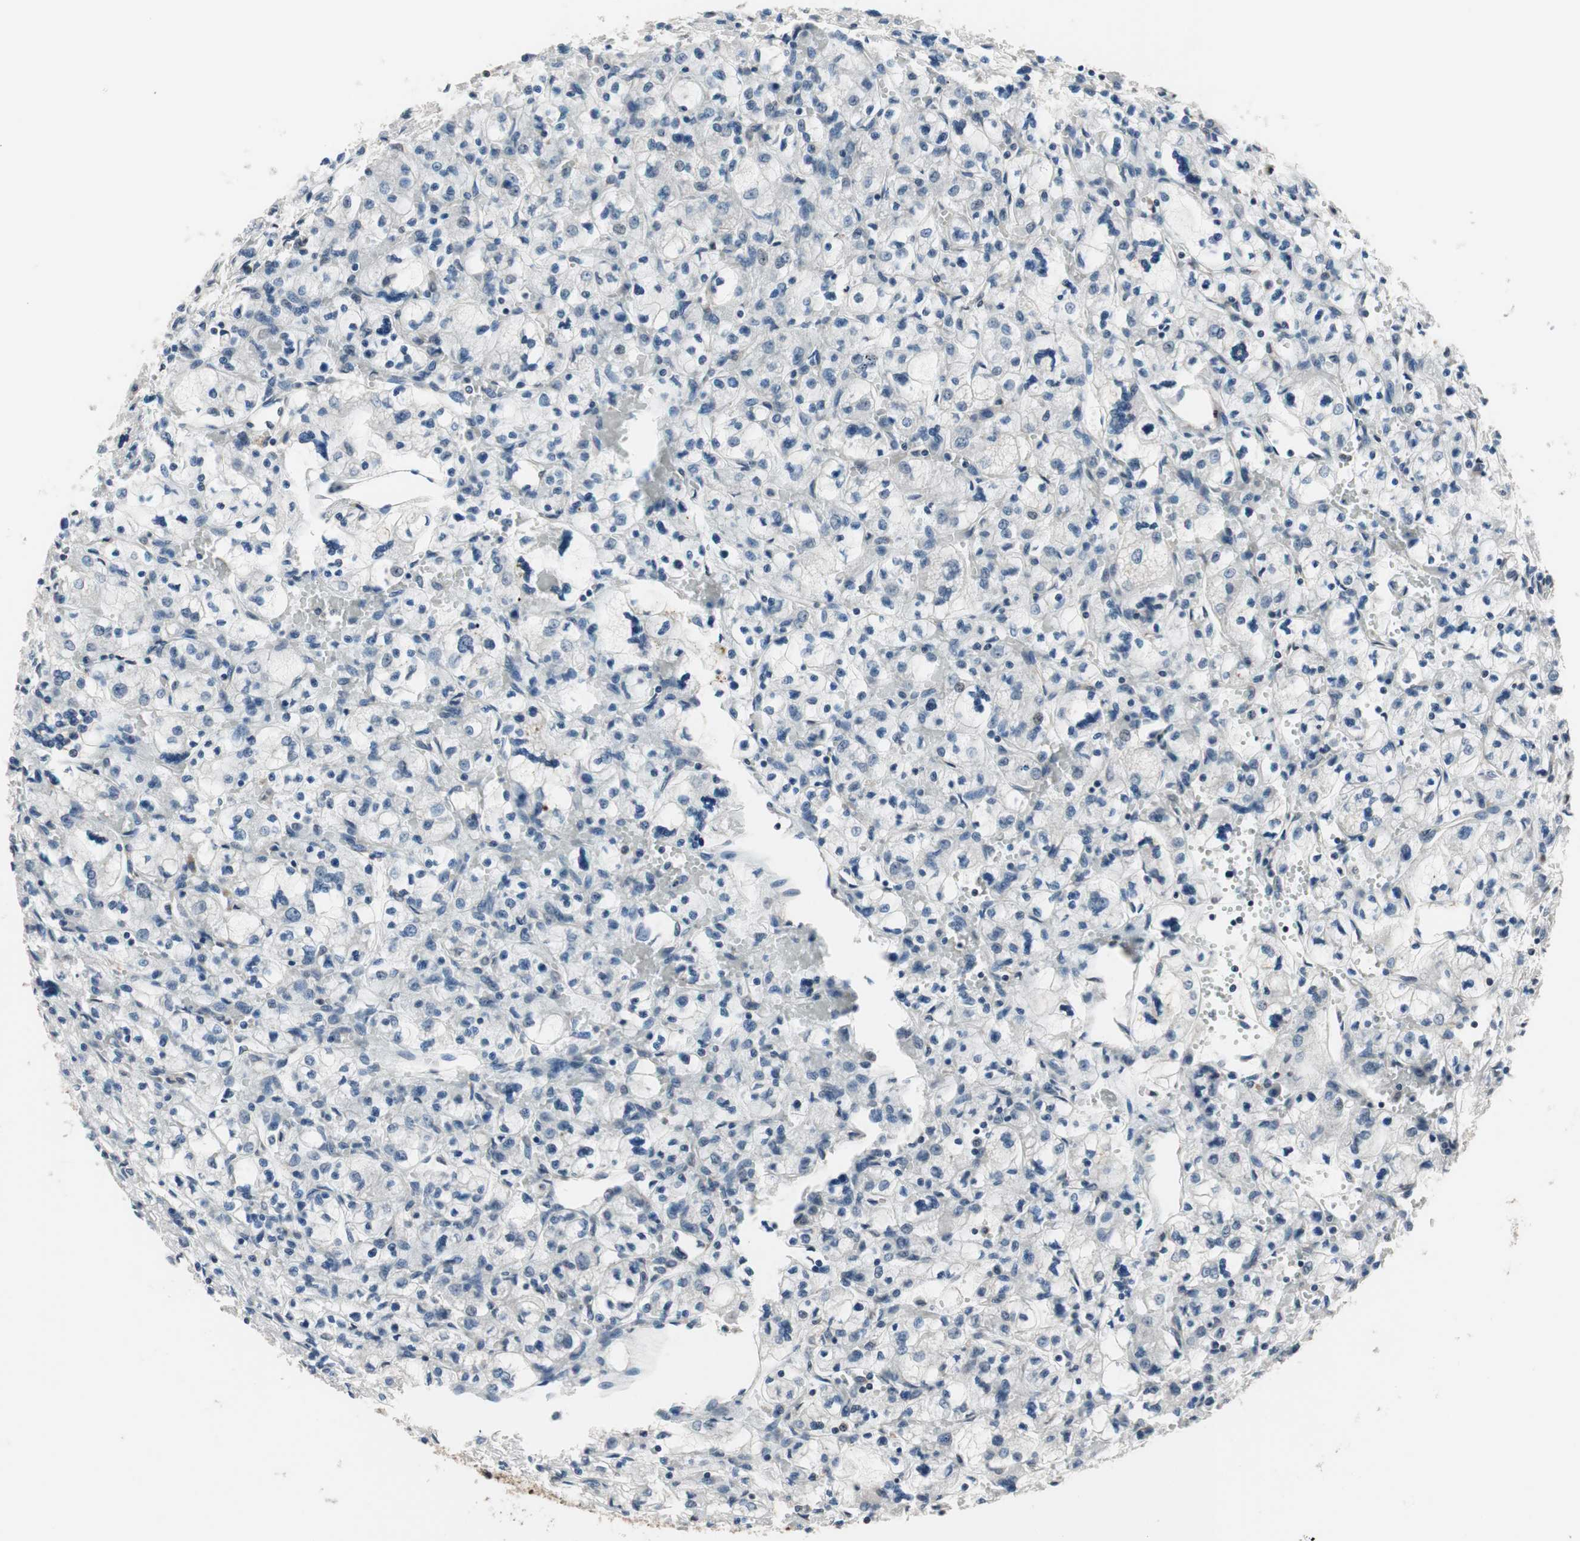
{"staining": {"intensity": "negative", "quantity": "none", "location": "none"}, "tissue": "renal cancer", "cell_type": "Tumor cells", "image_type": "cancer", "snomed": [{"axis": "morphology", "description": "Adenocarcinoma, NOS"}, {"axis": "topography", "description": "Kidney"}], "caption": "Immunohistochemistry of human renal cancer (adenocarcinoma) shows no expression in tumor cells.", "gene": "DRAP1", "patient": {"sex": "female", "age": 83}}